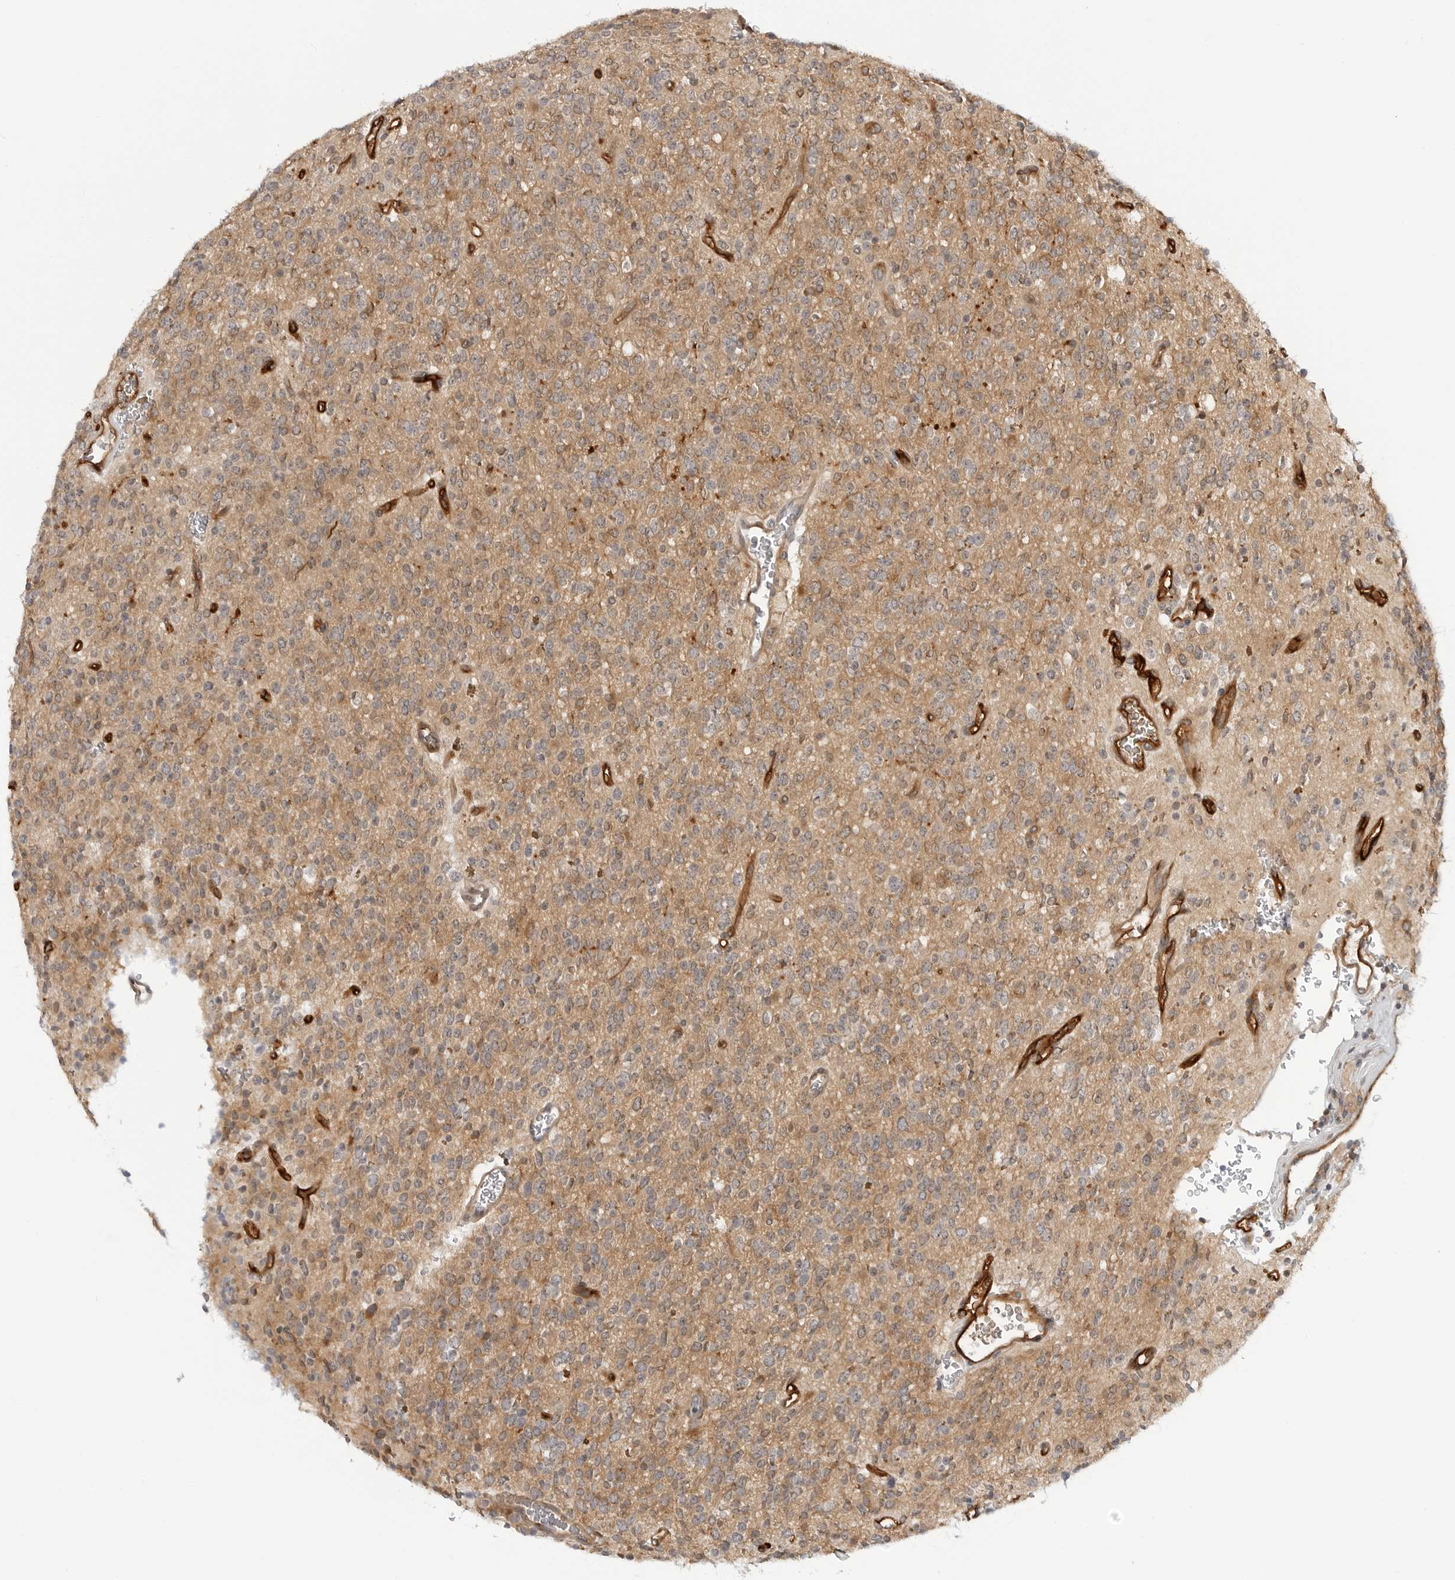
{"staining": {"intensity": "moderate", "quantity": ">75%", "location": "cytoplasmic/membranous"}, "tissue": "glioma", "cell_type": "Tumor cells", "image_type": "cancer", "snomed": [{"axis": "morphology", "description": "Glioma, malignant, High grade"}, {"axis": "topography", "description": "Brain"}], "caption": "The photomicrograph reveals staining of malignant high-grade glioma, revealing moderate cytoplasmic/membranous protein staining (brown color) within tumor cells.", "gene": "STXBP3", "patient": {"sex": "male", "age": 34}}